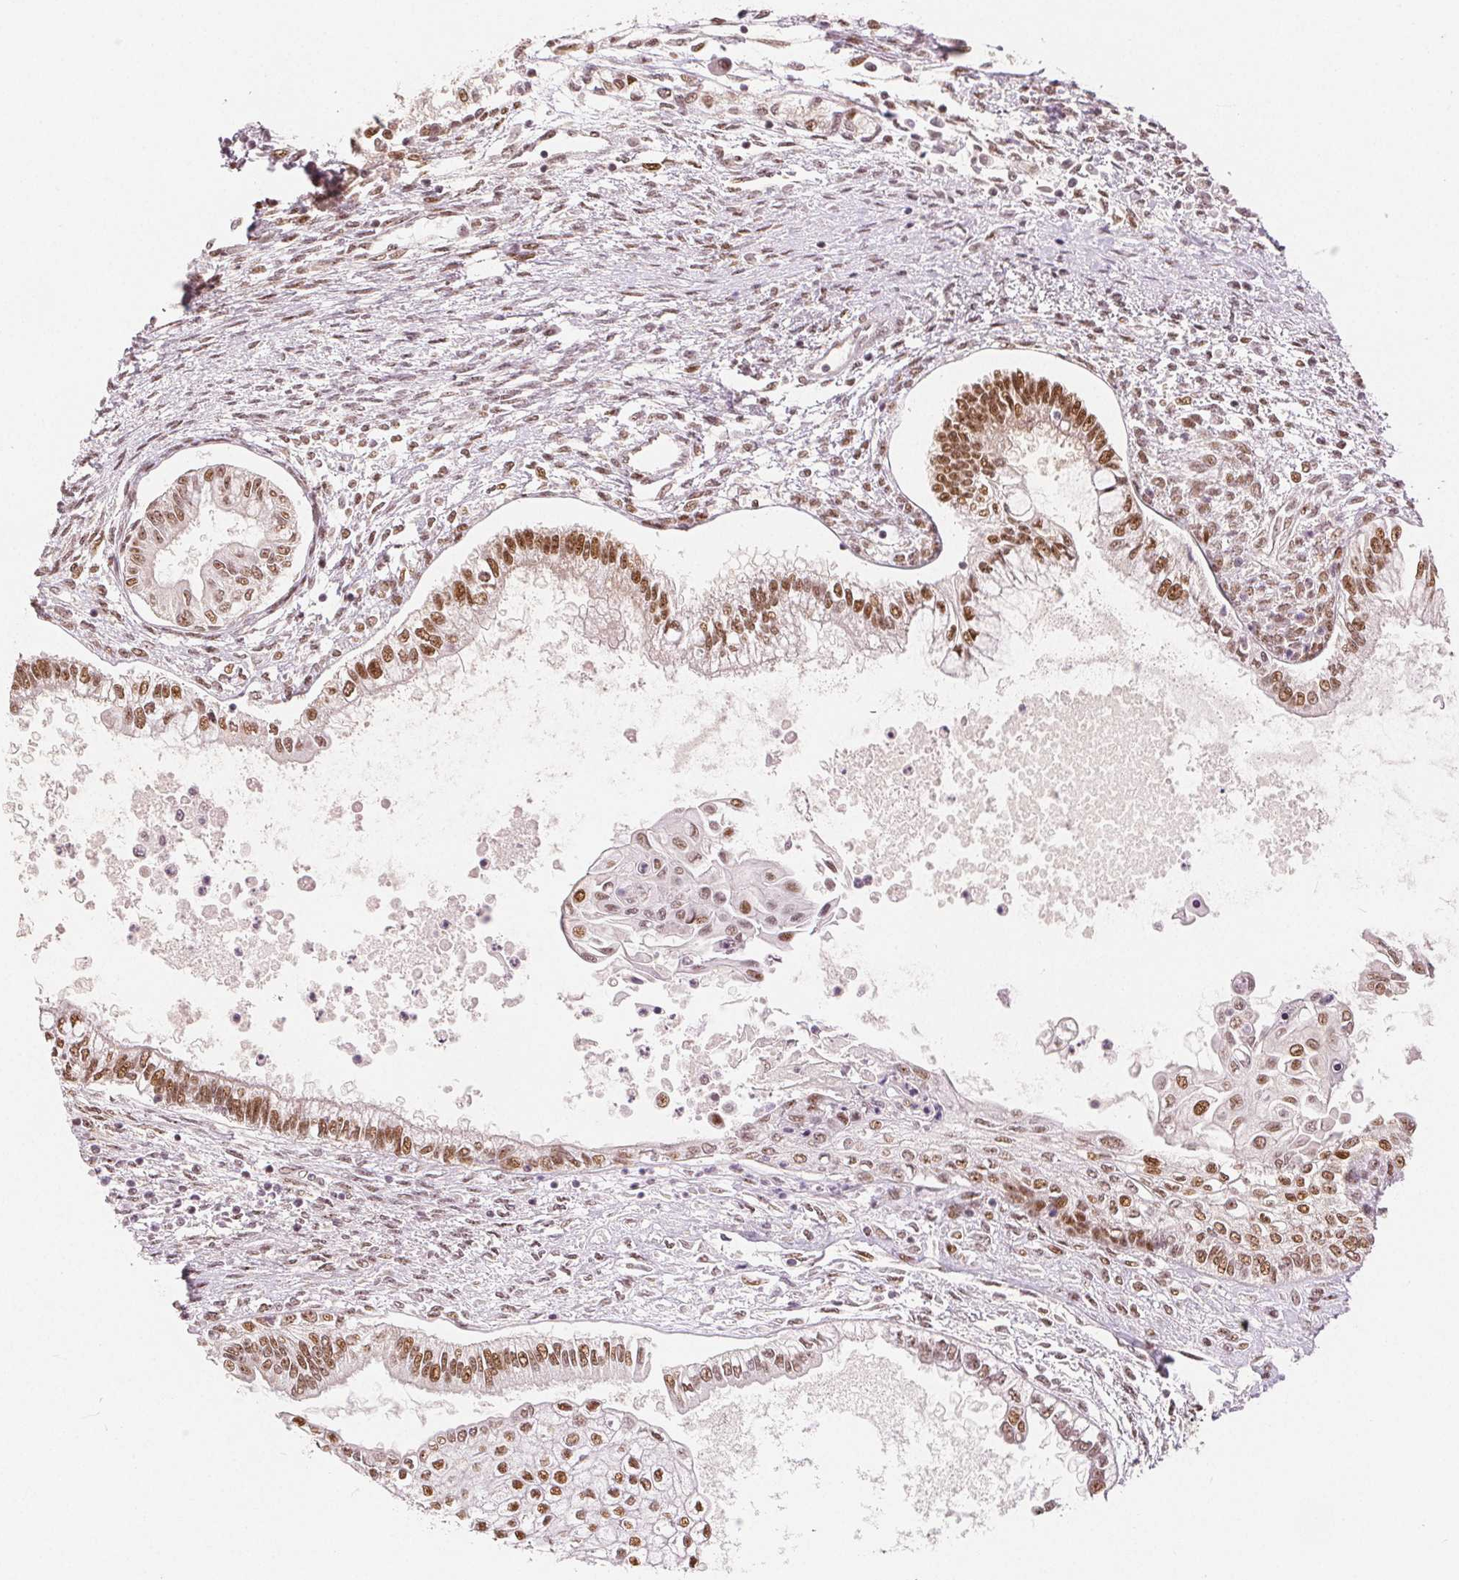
{"staining": {"intensity": "moderate", "quantity": ">75%", "location": "nuclear"}, "tissue": "testis cancer", "cell_type": "Tumor cells", "image_type": "cancer", "snomed": [{"axis": "morphology", "description": "Carcinoma, Embryonal, NOS"}, {"axis": "topography", "description": "Testis"}], "caption": "Protein expression analysis of testis cancer (embryonal carcinoma) demonstrates moderate nuclear positivity in about >75% of tumor cells.", "gene": "ZNF703", "patient": {"sex": "male", "age": 37}}